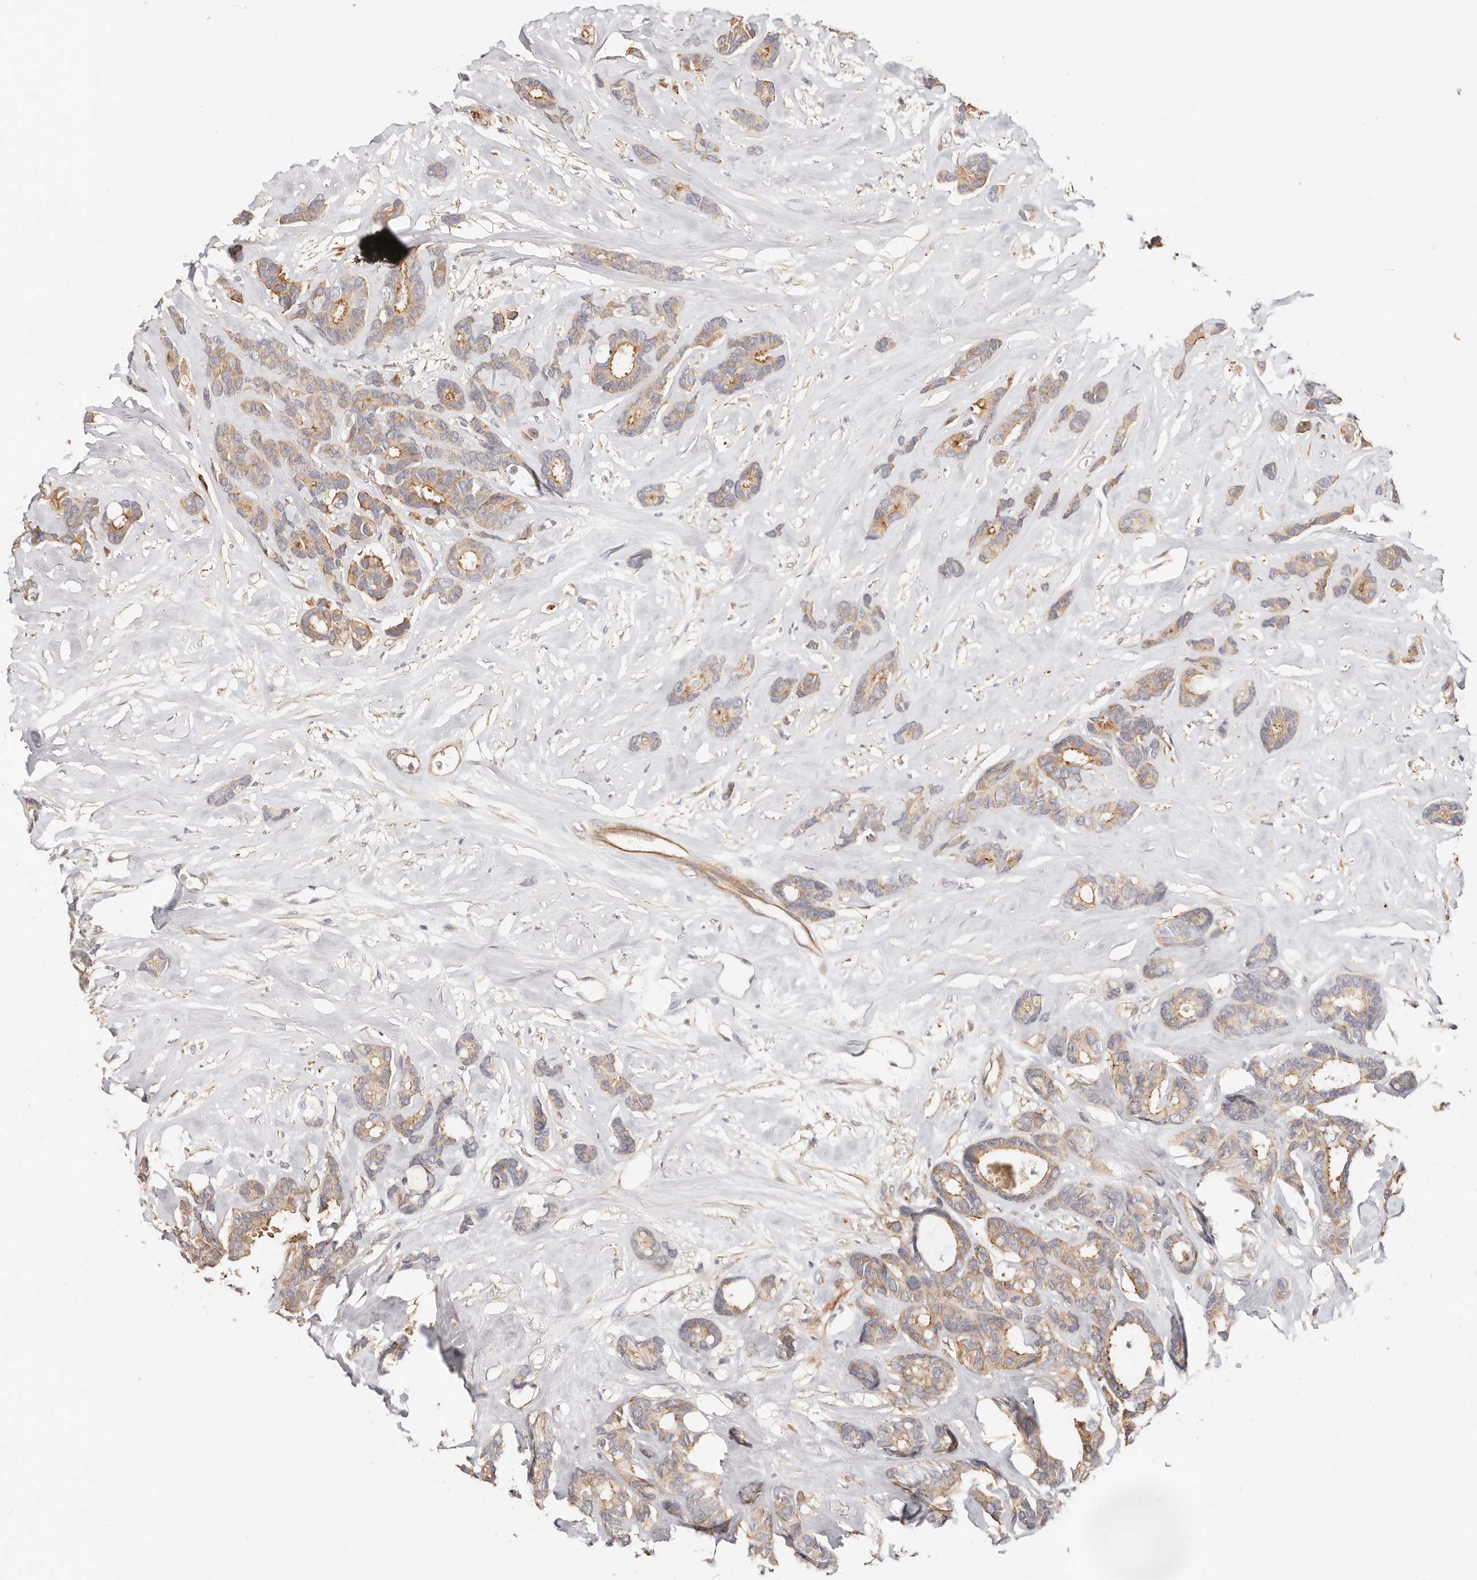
{"staining": {"intensity": "moderate", "quantity": ">75%", "location": "cytoplasmic/membranous"}, "tissue": "breast cancer", "cell_type": "Tumor cells", "image_type": "cancer", "snomed": [{"axis": "morphology", "description": "Duct carcinoma"}, {"axis": "topography", "description": "Breast"}], "caption": "Breast cancer tissue demonstrates moderate cytoplasmic/membranous expression in approximately >75% of tumor cells, visualized by immunohistochemistry.", "gene": "ZRANB1", "patient": {"sex": "female", "age": 87}}